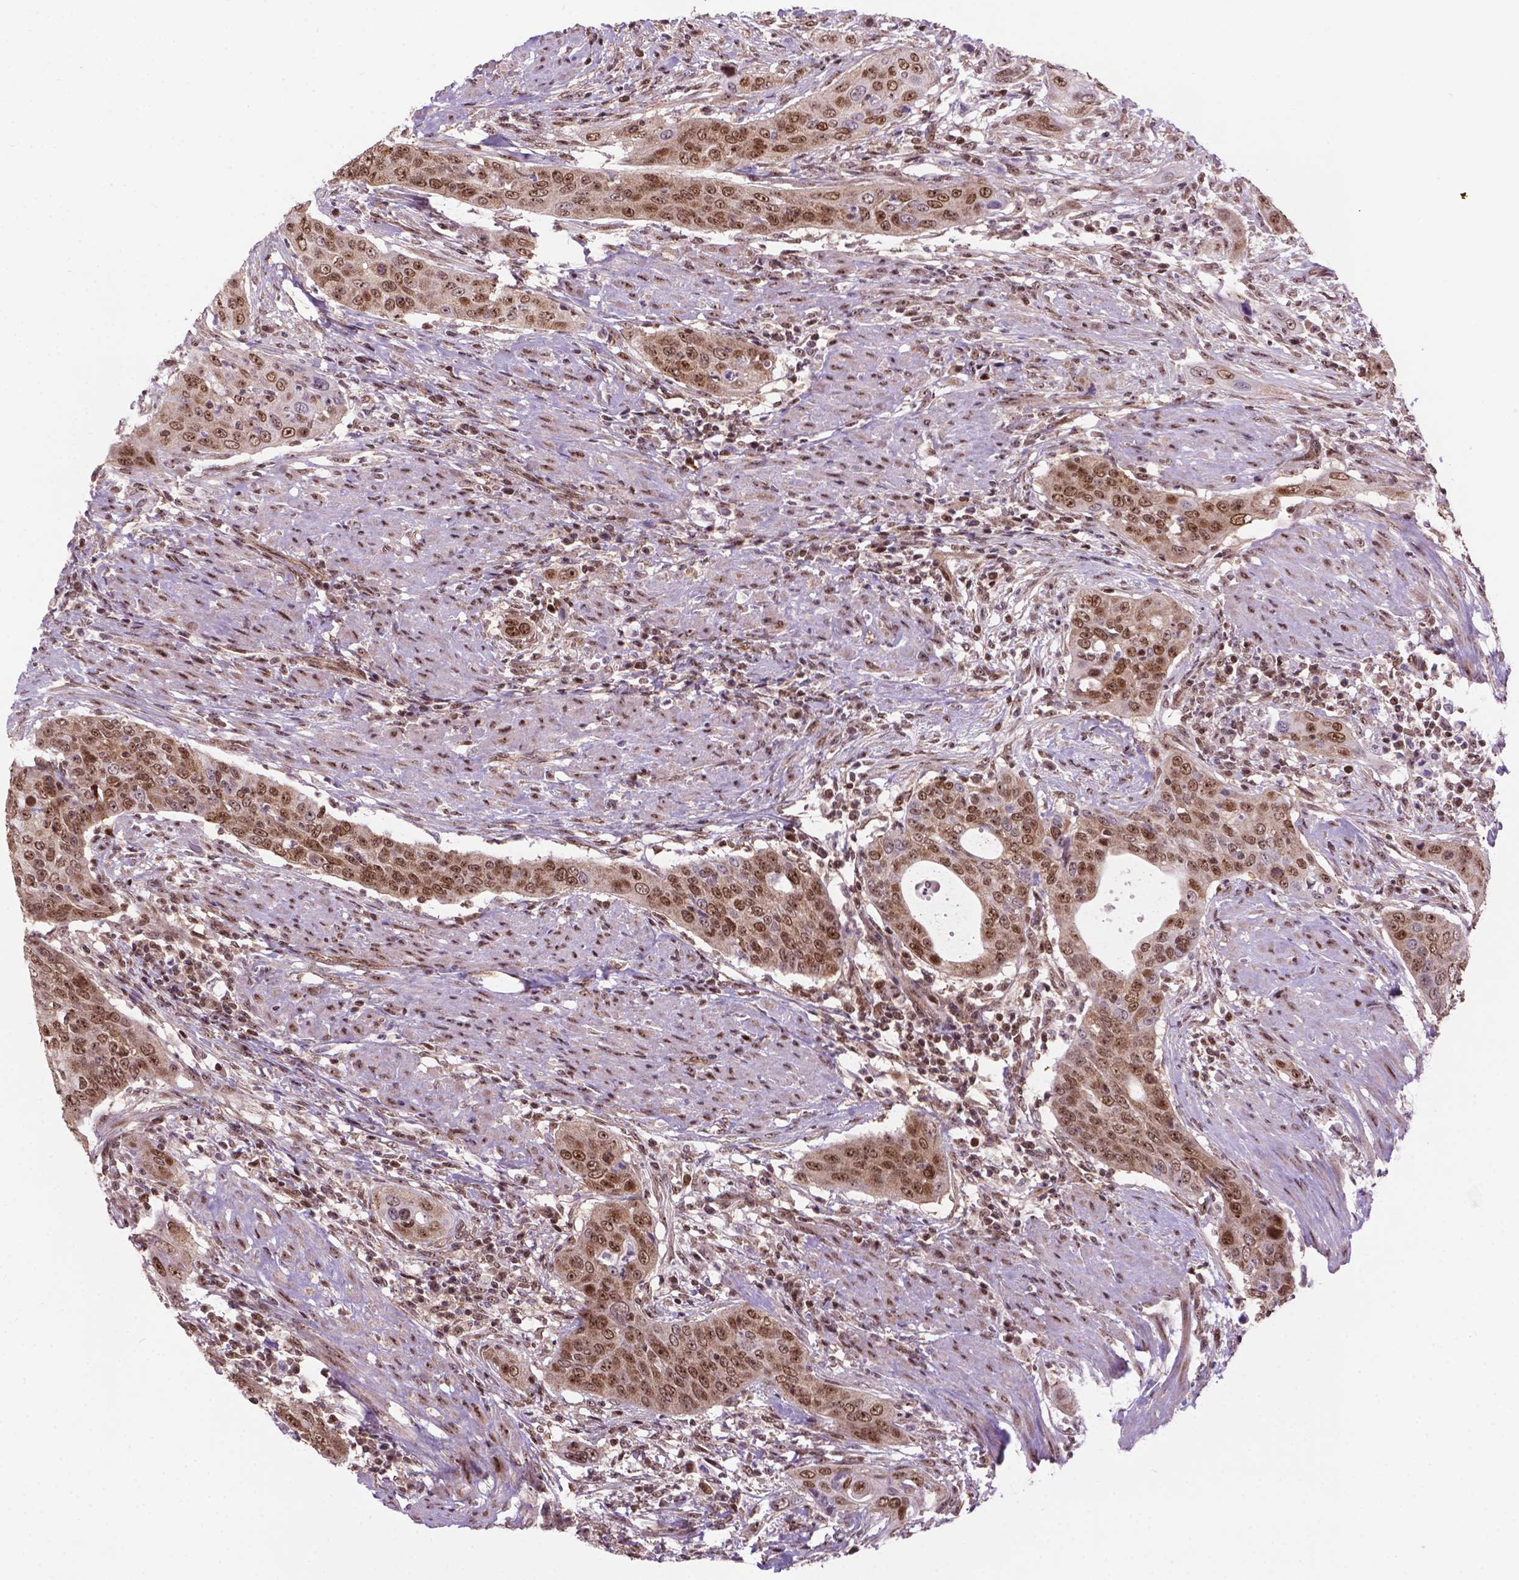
{"staining": {"intensity": "moderate", "quantity": ">75%", "location": "nuclear"}, "tissue": "urothelial cancer", "cell_type": "Tumor cells", "image_type": "cancer", "snomed": [{"axis": "morphology", "description": "Urothelial carcinoma, High grade"}, {"axis": "topography", "description": "Urinary bladder"}], "caption": "A photomicrograph showing moderate nuclear positivity in approximately >75% of tumor cells in urothelial carcinoma (high-grade), as visualized by brown immunohistochemical staining.", "gene": "CSNK2A1", "patient": {"sex": "male", "age": 82}}